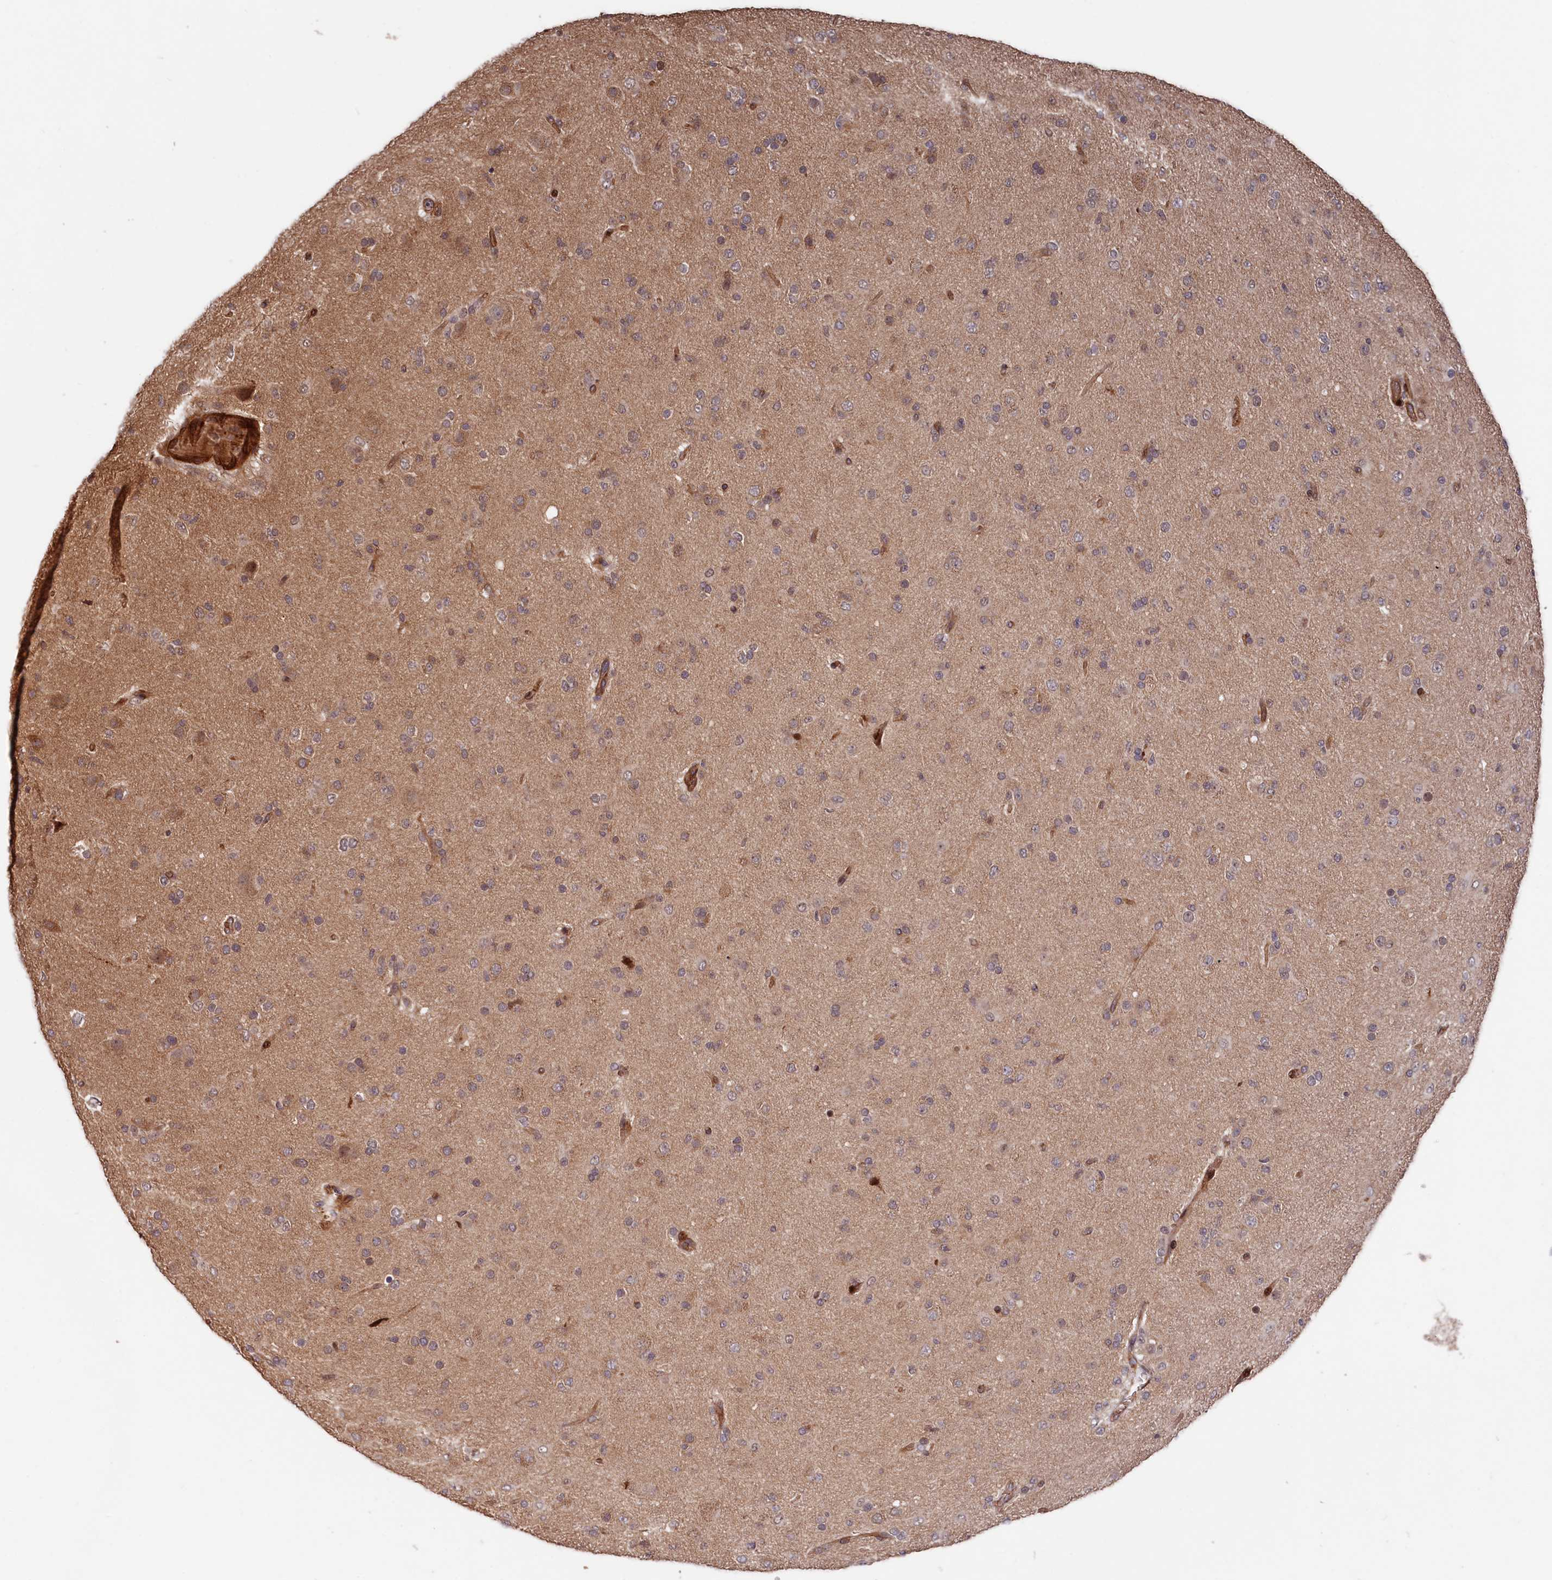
{"staining": {"intensity": "negative", "quantity": "none", "location": "none"}, "tissue": "glioma", "cell_type": "Tumor cells", "image_type": "cancer", "snomed": [{"axis": "morphology", "description": "Glioma, malignant, Low grade"}, {"axis": "topography", "description": "Brain"}], "caption": "Tumor cells are negative for brown protein staining in malignant glioma (low-grade). (DAB (3,3'-diaminobenzidine) IHC visualized using brightfield microscopy, high magnification).", "gene": "TNKS1BP1", "patient": {"sex": "male", "age": 65}}